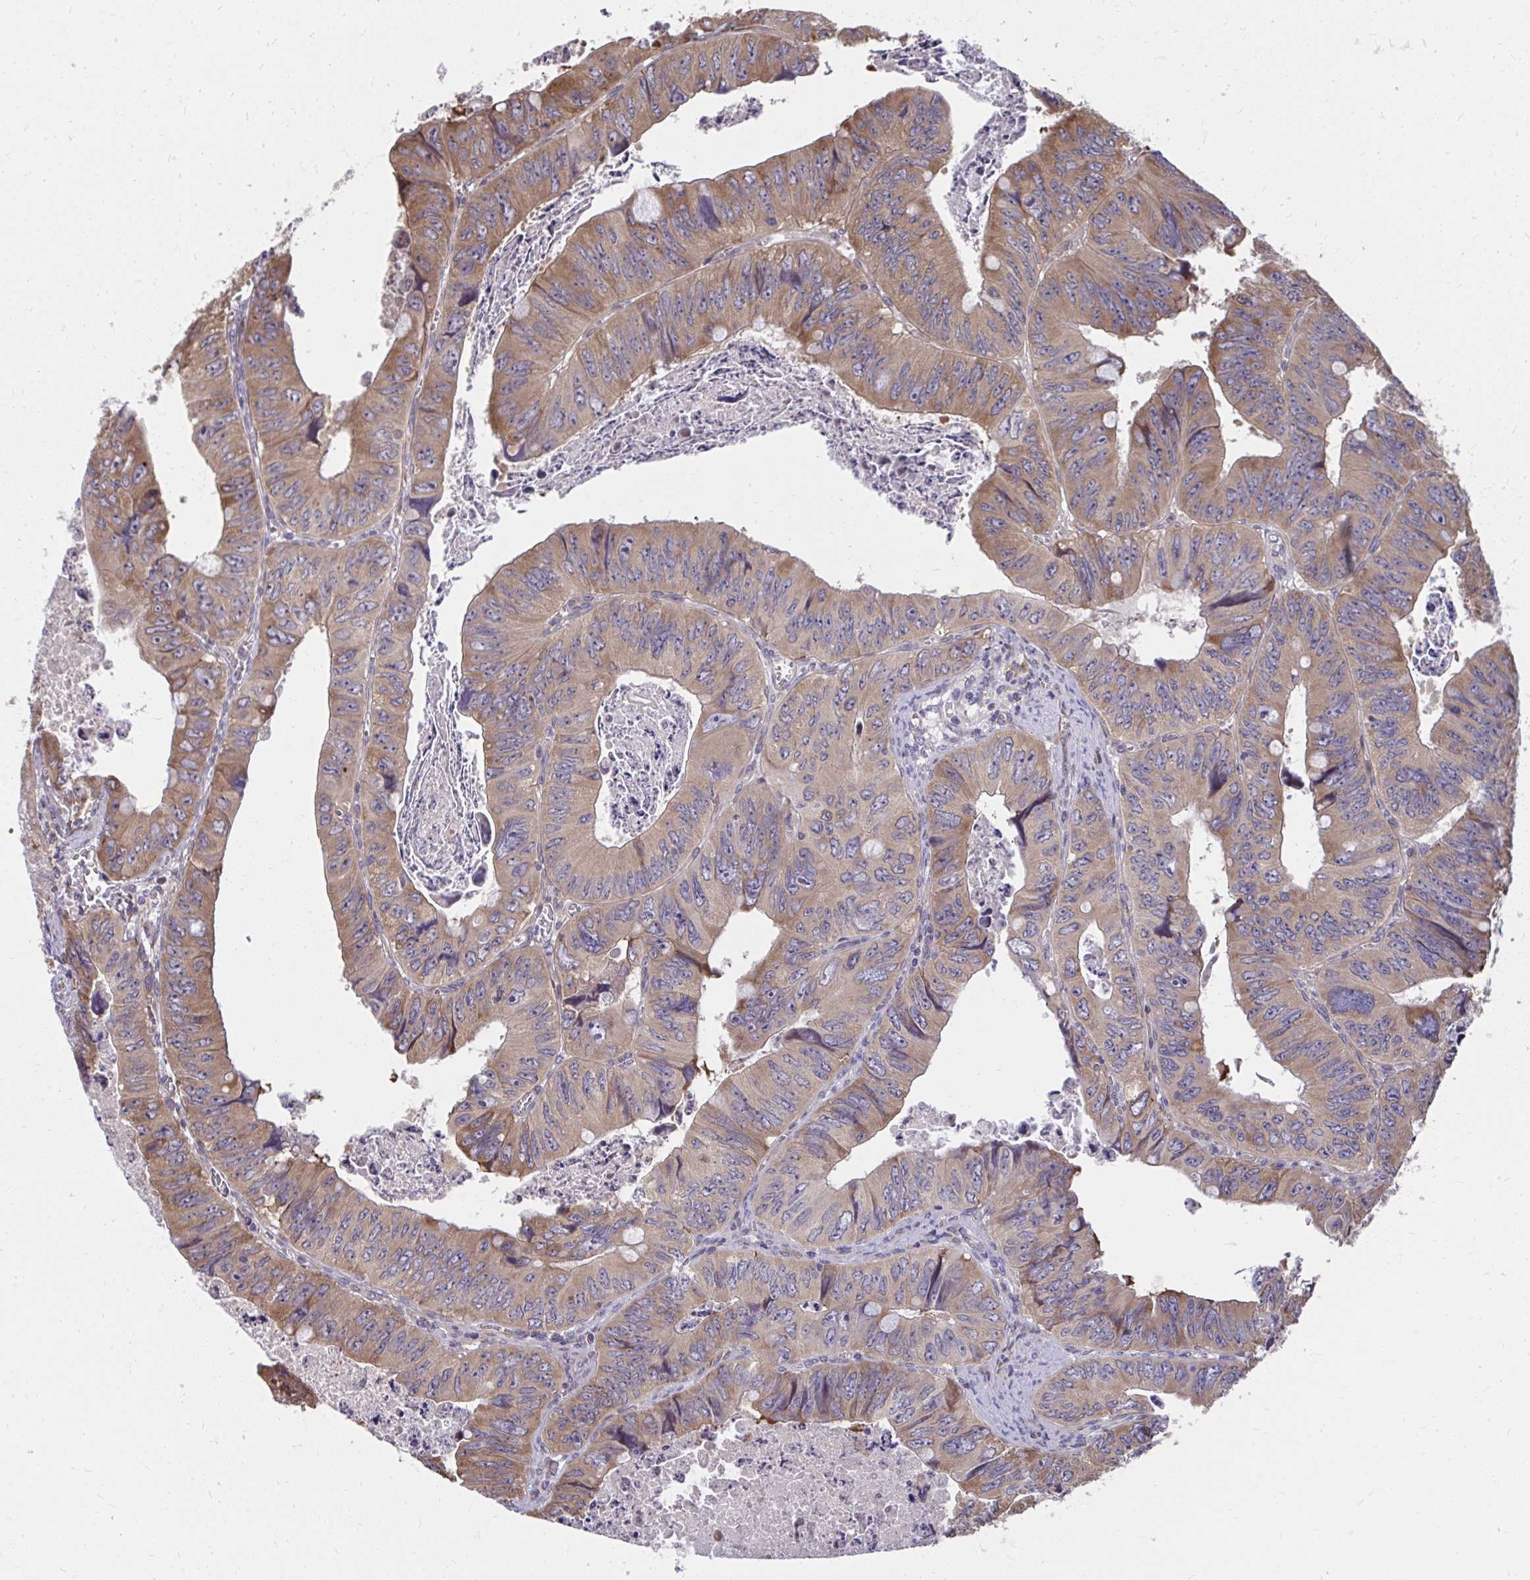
{"staining": {"intensity": "moderate", "quantity": ">75%", "location": "cytoplasmic/membranous"}, "tissue": "colorectal cancer", "cell_type": "Tumor cells", "image_type": "cancer", "snomed": [{"axis": "morphology", "description": "Adenocarcinoma, NOS"}, {"axis": "topography", "description": "Colon"}], "caption": "Immunohistochemical staining of adenocarcinoma (colorectal) demonstrates medium levels of moderate cytoplasmic/membranous staining in about >75% of tumor cells.", "gene": "ZNF778", "patient": {"sex": "female", "age": 84}}